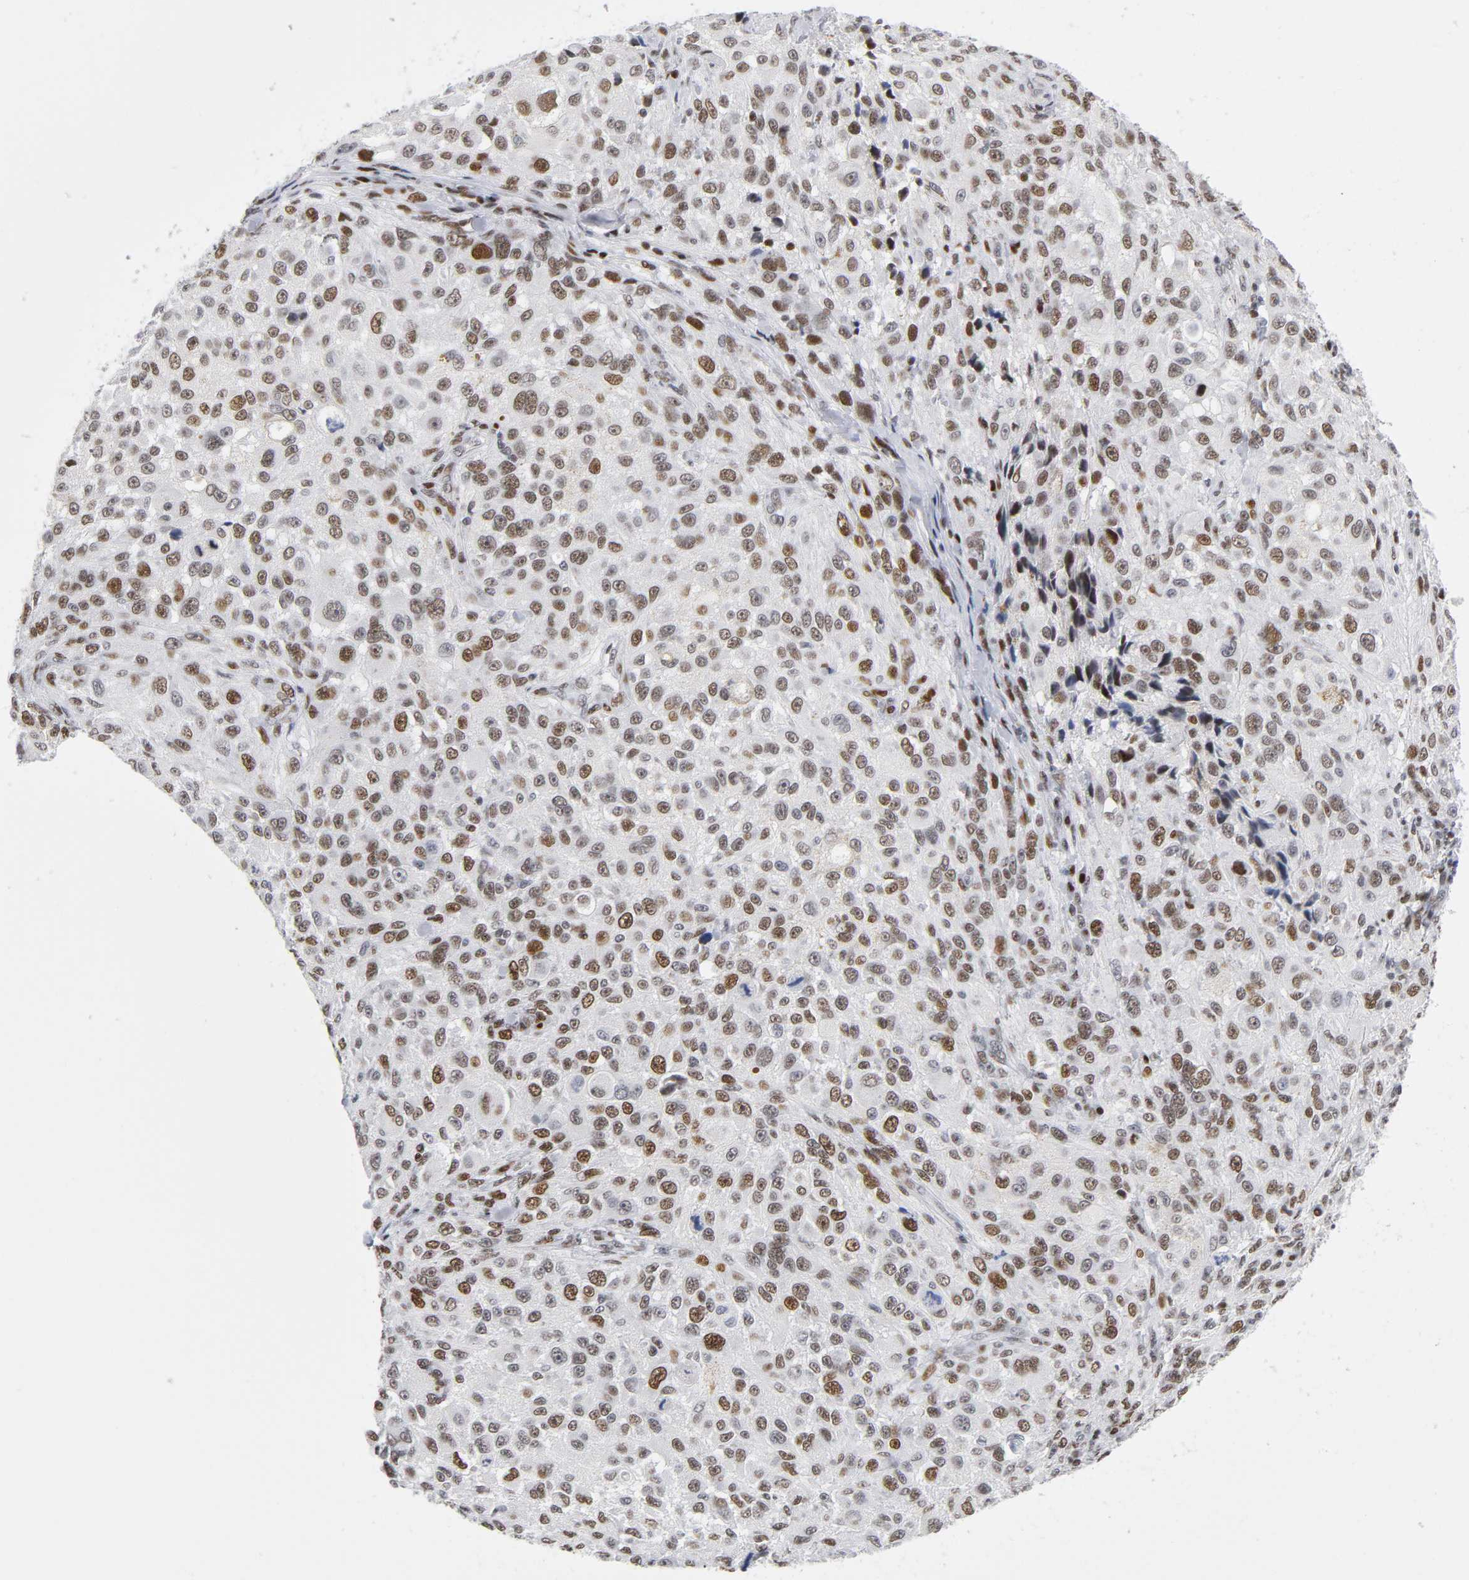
{"staining": {"intensity": "moderate", "quantity": ">75%", "location": "nuclear"}, "tissue": "melanoma", "cell_type": "Tumor cells", "image_type": "cancer", "snomed": [{"axis": "morphology", "description": "Necrosis, NOS"}, {"axis": "morphology", "description": "Malignant melanoma, NOS"}, {"axis": "topography", "description": "Skin"}], "caption": "High-magnification brightfield microscopy of malignant melanoma stained with DAB (brown) and counterstained with hematoxylin (blue). tumor cells exhibit moderate nuclear expression is seen in approximately>75% of cells. The protein of interest is shown in brown color, while the nuclei are stained blue.", "gene": "SP3", "patient": {"sex": "female", "age": 87}}